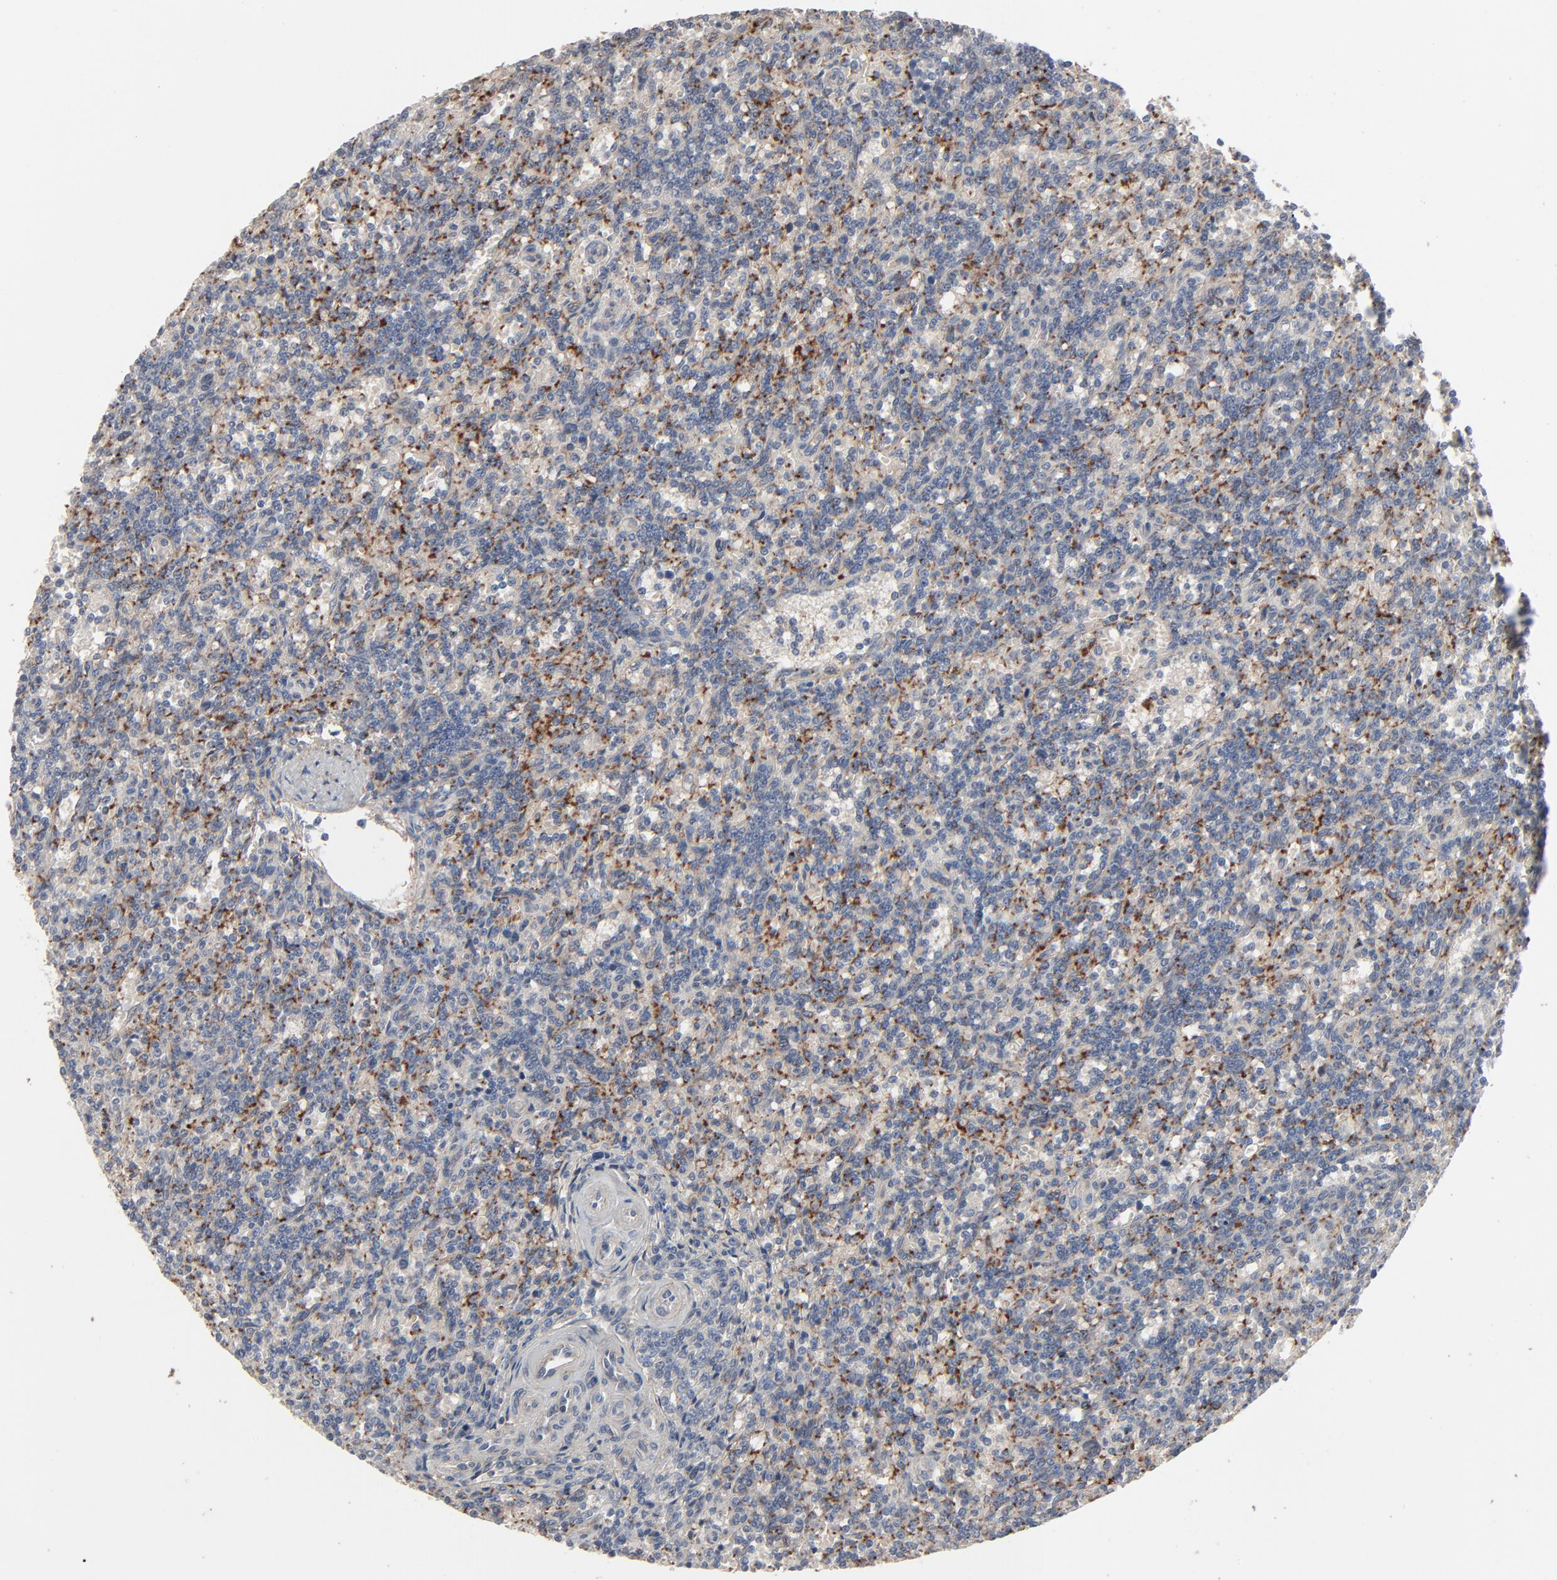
{"staining": {"intensity": "negative", "quantity": "none", "location": "none"}, "tissue": "lymphoma", "cell_type": "Tumor cells", "image_type": "cancer", "snomed": [{"axis": "morphology", "description": "Malignant lymphoma, non-Hodgkin's type, Low grade"}, {"axis": "topography", "description": "Spleen"}], "caption": "The micrograph shows no staining of tumor cells in malignant lymphoma, non-Hodgkin's type (low-grade). (Brightfield microscopy of DAB immunohistochemistry (IHC) at high magnification).", "gene": "JAM3", "patient": {"sex": "male", "age": 73}}